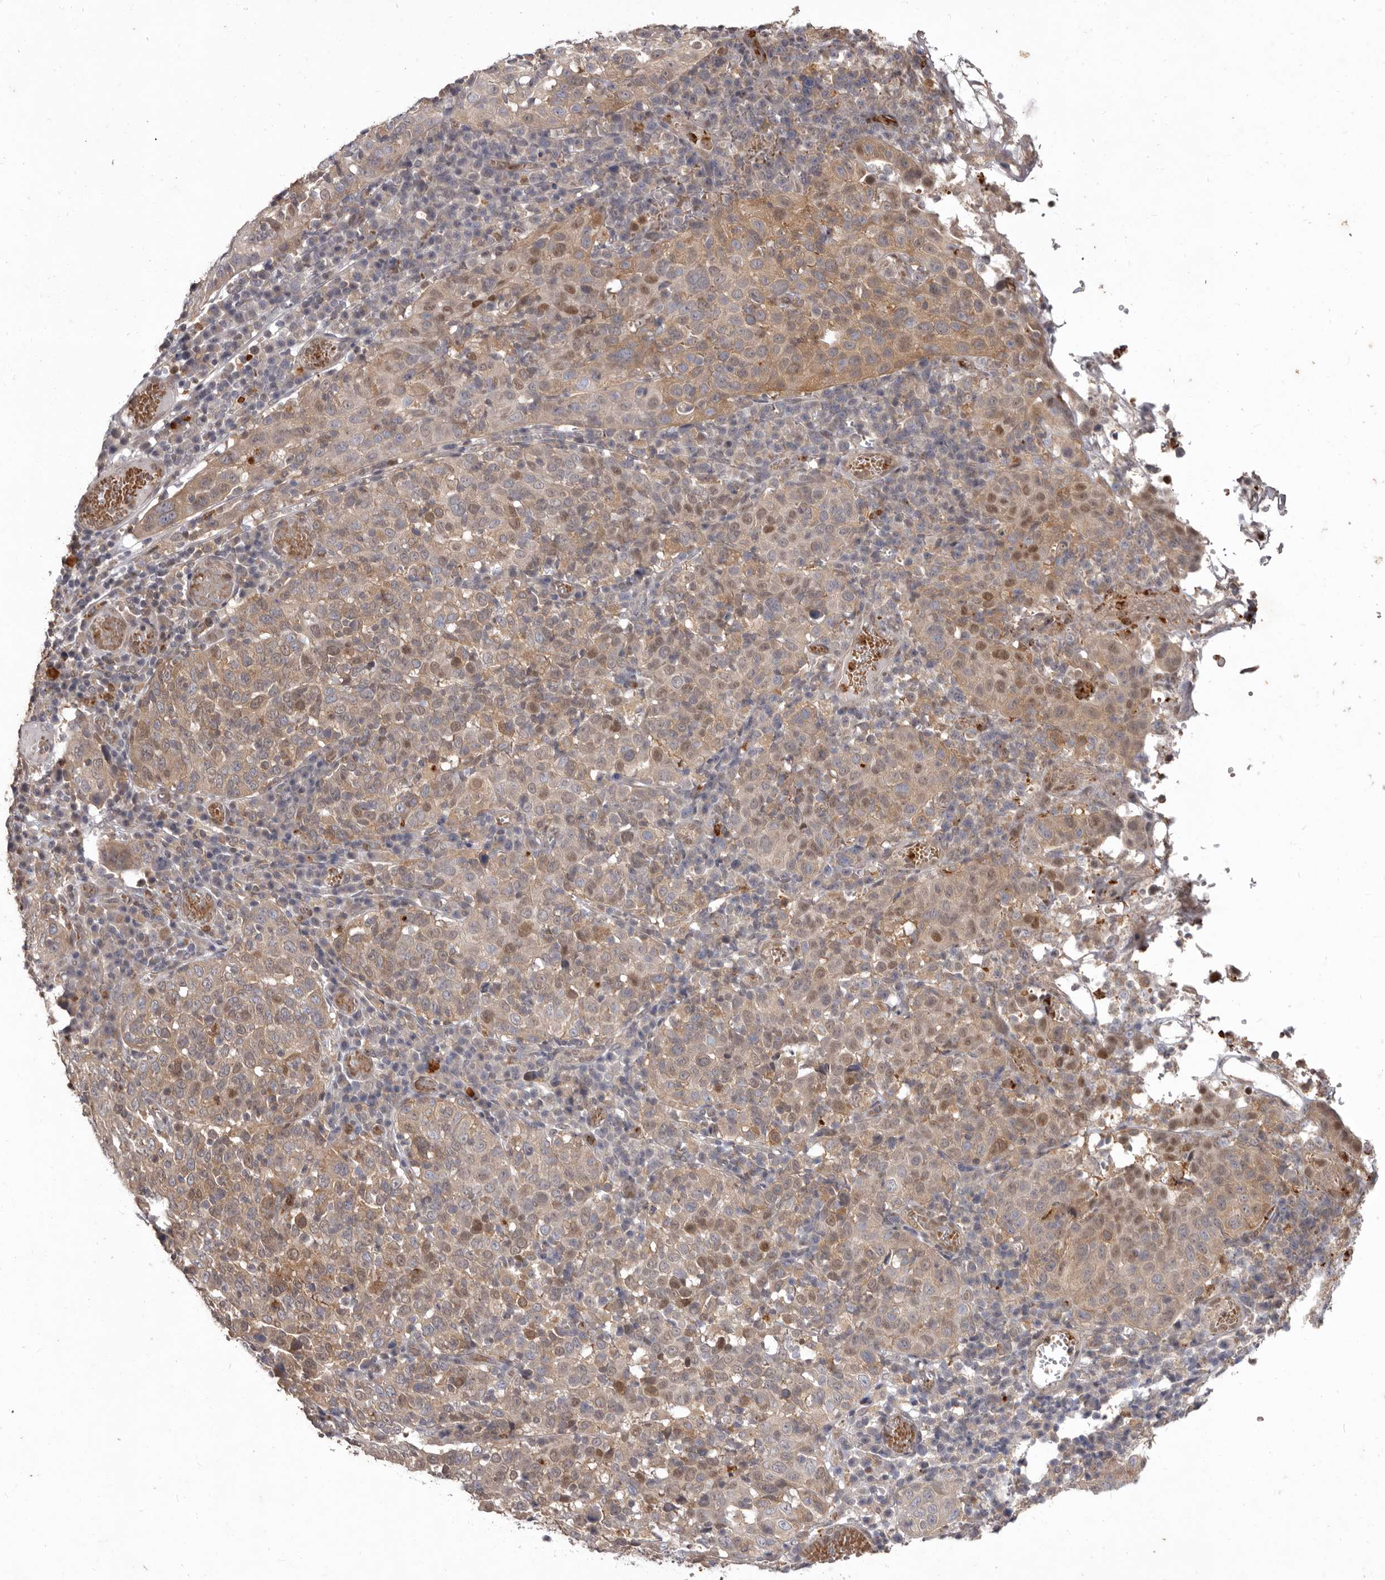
{"staining": {"intensity": "weak", "quantity": ">75%", "location": "cytoplasmic/membranous,nuclear"}, "tissue": "cervical cancer", "cell_type": "Tumor cells", "image_type": "cancer", "snomed": [{"axis": "morphology", "description": "Squamous cell carcinoma, NOS"}, {"axis": "topography", "description": "Cervix"}], "caption": "High-power microscopy captured an immunohistochemistry (IHC) image of cervical squamous cell carcinoma, revealing weak cytoplasmic/membranous and nuclear positivity in approximately >75% of tumor cells. (IHC, brightfield microscopy, high magnification).", "gene": "ACLY", "patient": {"sex": "female", "age": 46}}